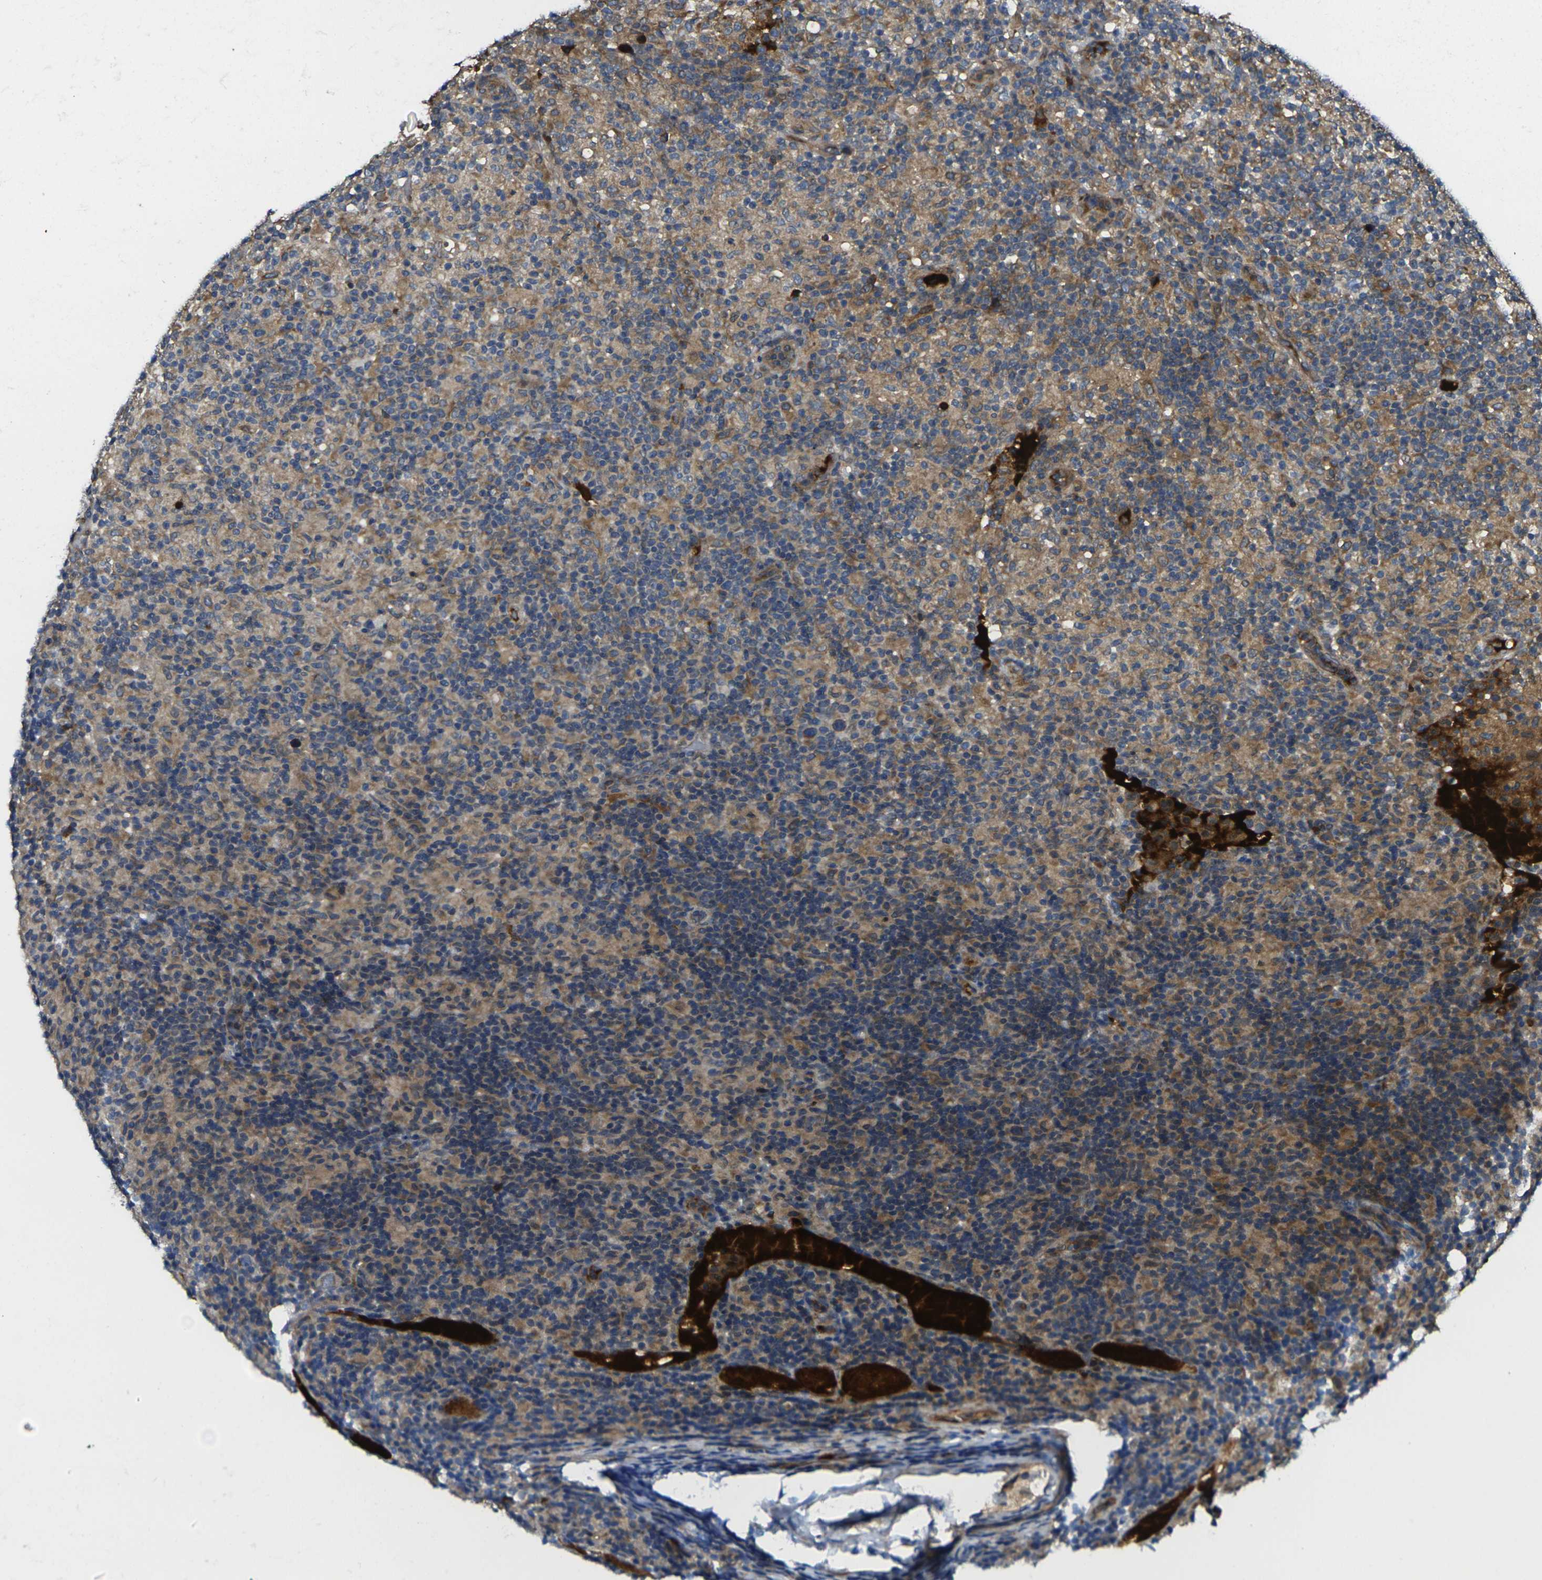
{"staining": {"intensity": "weak", "quantity": ">75%", "location": "cytoplasmic/membranous"}, "tissue": "lymphoma", "cell_type": "Tumor cells", "image_type": "cancer", "snomed": [{"axis": "morphology", "description": "Hodgkin's disease, NOS"}, {"axis": "topography", "description": "Lymph node"}], "caption": "Lymphoma was stained to show a protein in brown. There is low levels of weak cytoplasmic/membranous staining in approximately >75% of tumor cells.", "gene": "FZD1", "patient": {"sex": "male", "age": 70}}